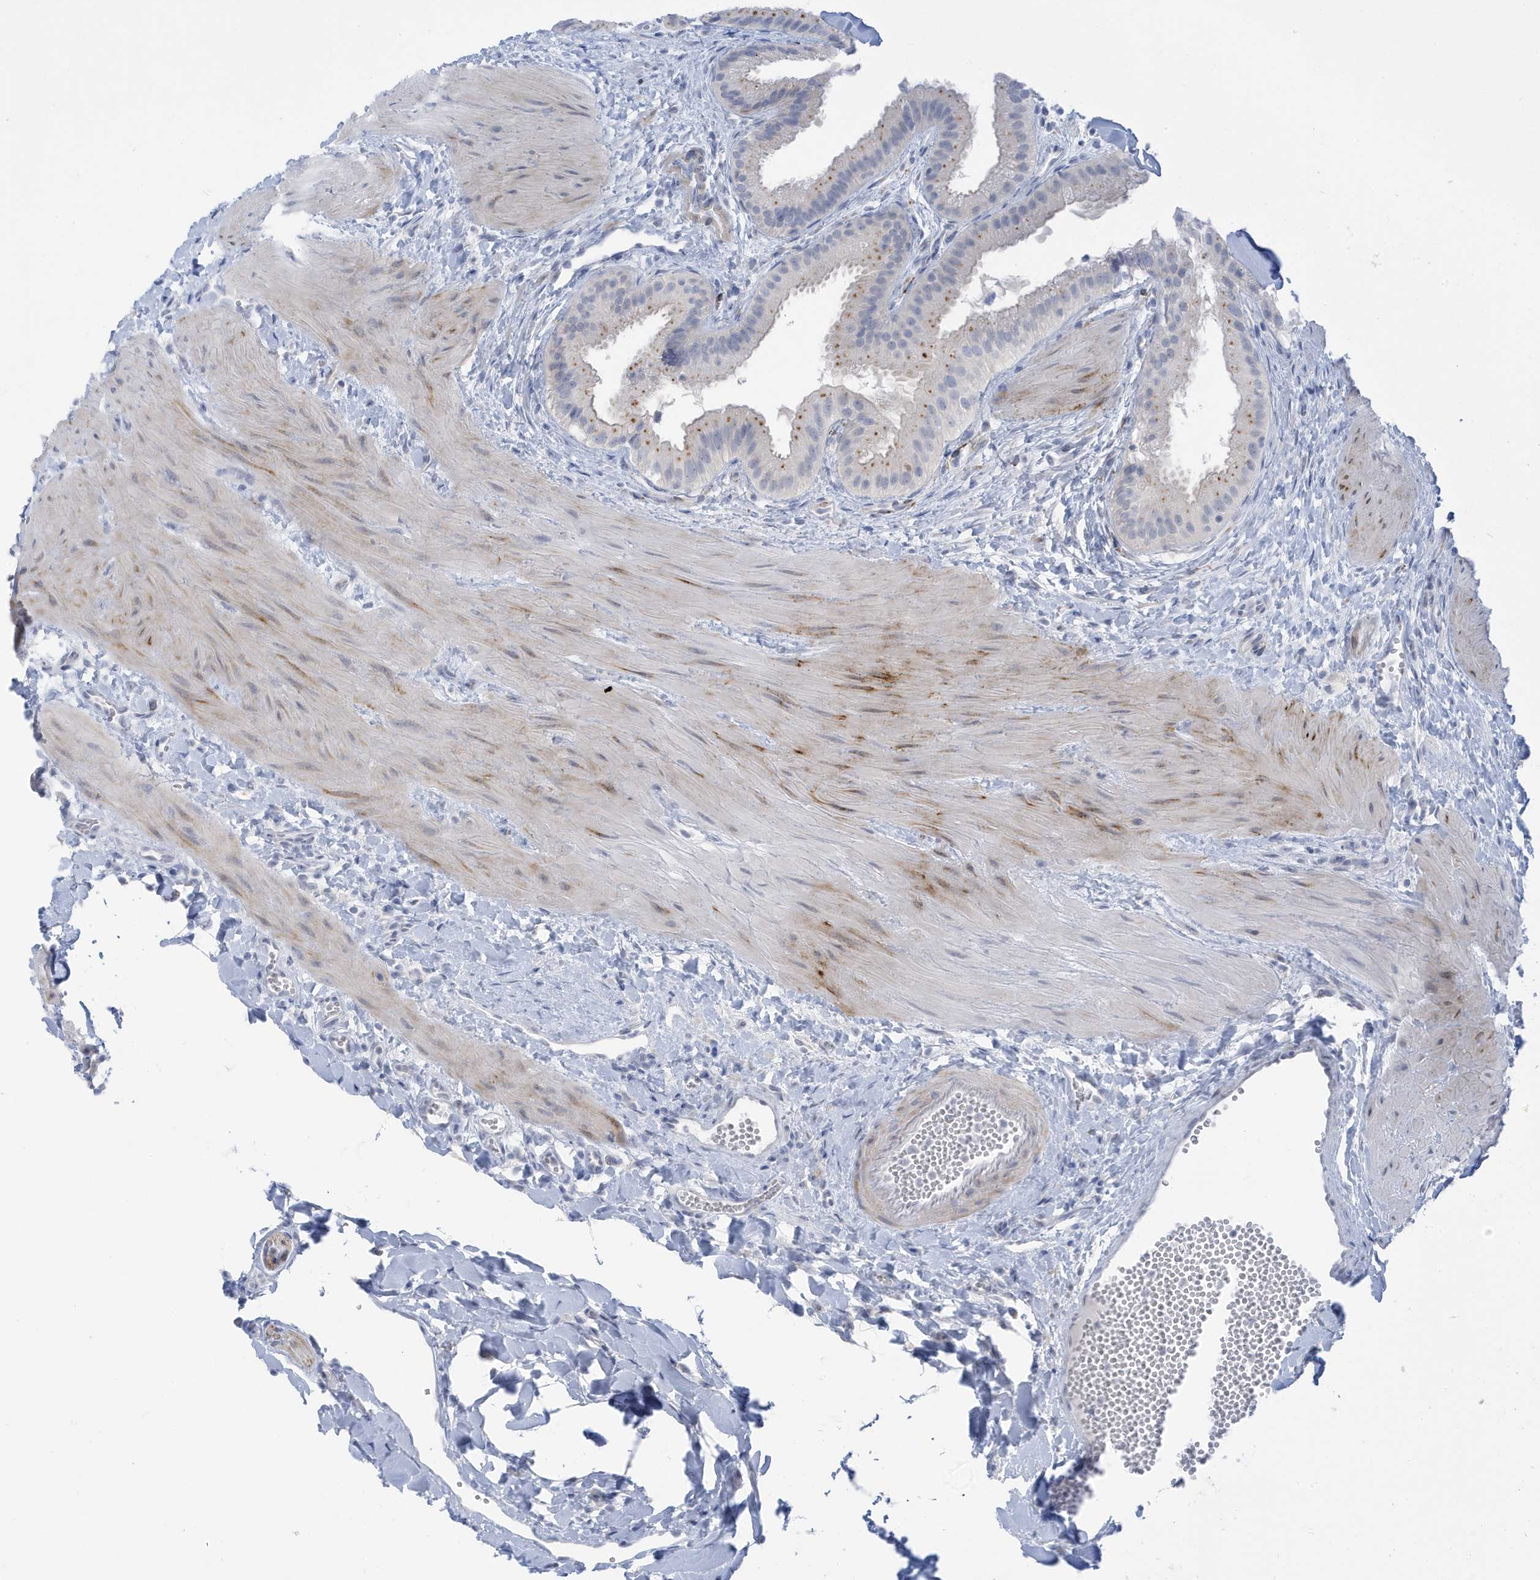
{"staining": {"intensity": "strong", "quantity": "<25%", "location": "cytoplasmic/membranous"}, "tissue": "gallbladder", "cell_type": "Glandular cells", "image_type": "normal", "snomed": [{"axis": "morphology", "description": "Normal tissue, NOS"}, {"axis": "topography", "description": "Gallbladder"}], "caption": "Strong cytoplasmic/membranous expression is present in about <25% of glandular cells in unremarkable gallbladder.", "gene": "PERM1", "patient": {"sex": "male", "age": 55}}